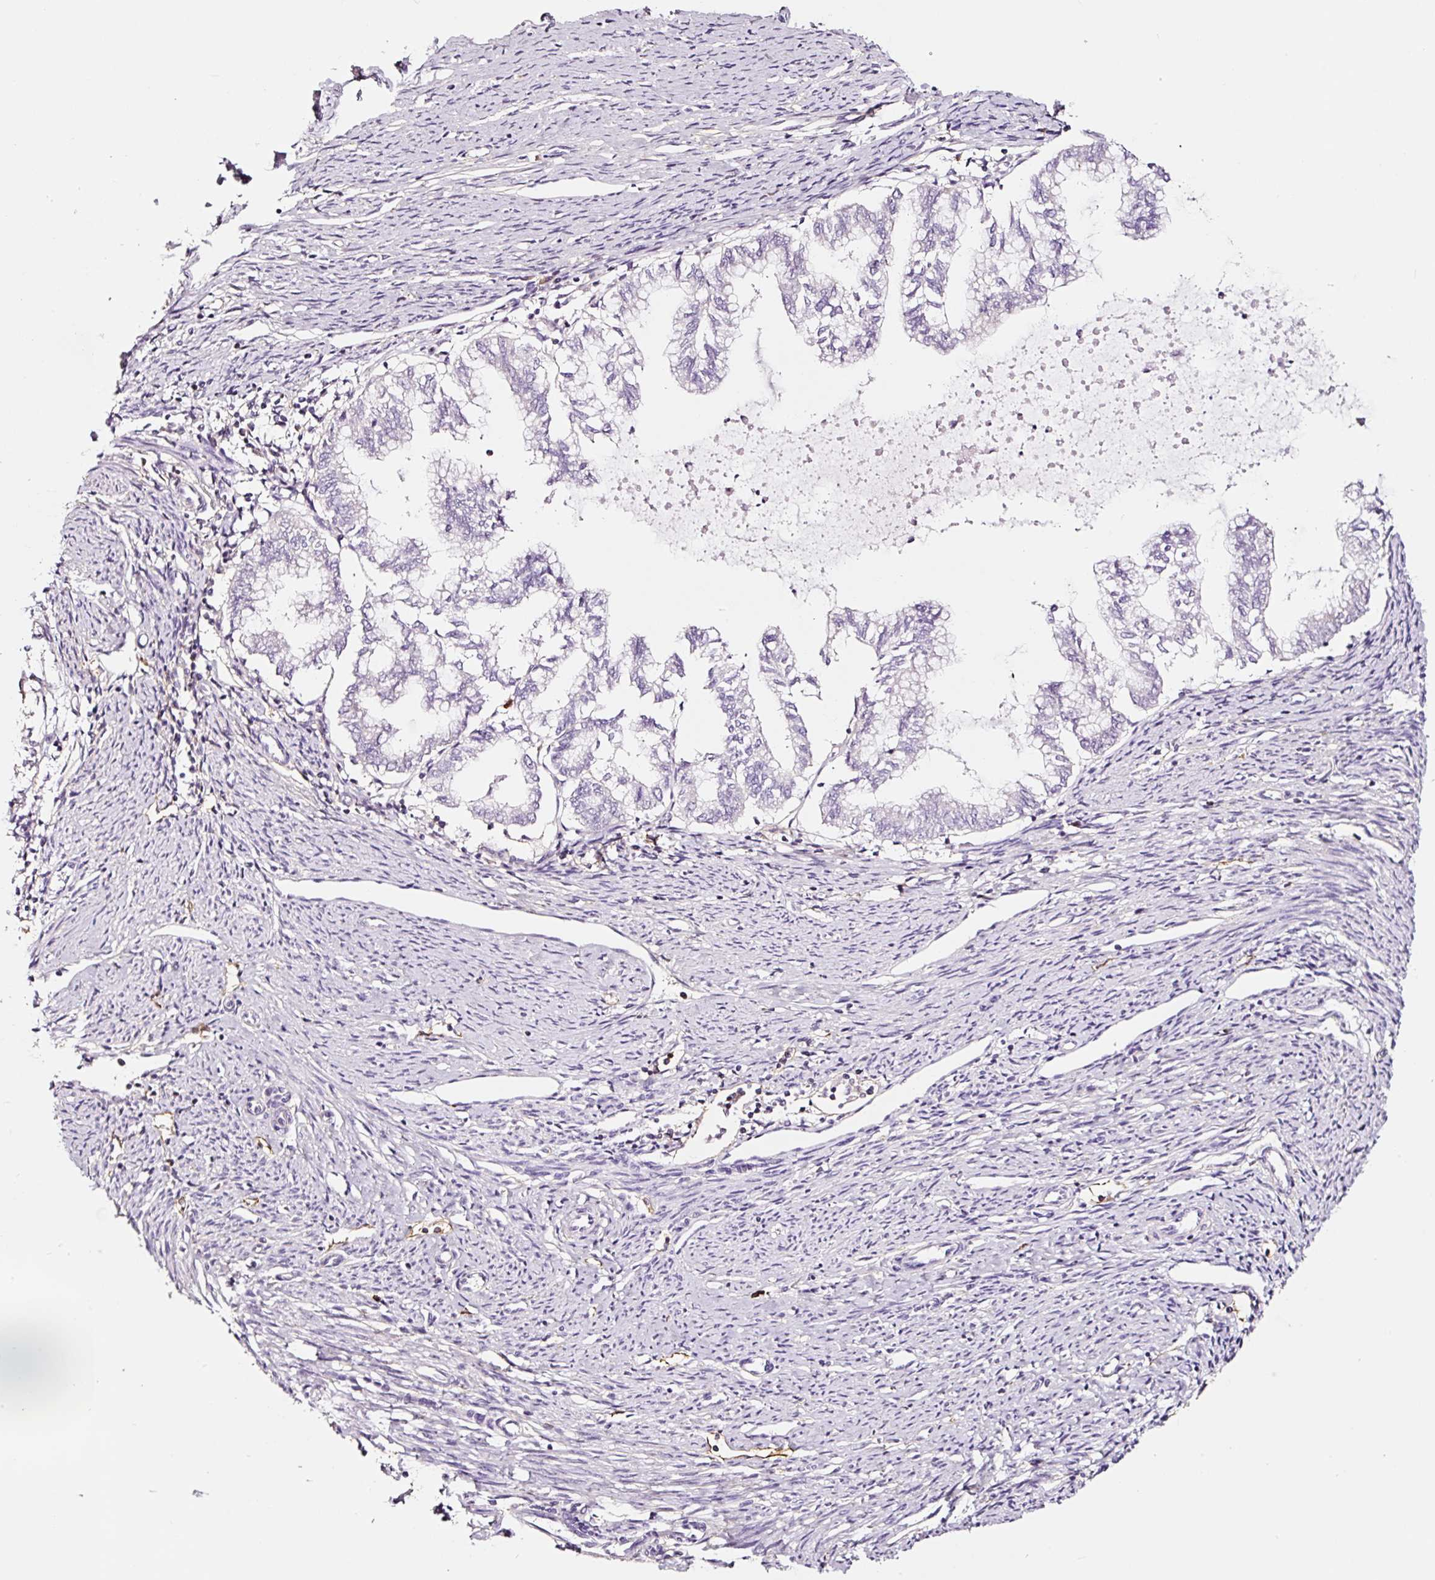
{"staining": {"intensity": "moderate", "quantity": "<25%", "location": "cytoplasmic/membranous"}, "tissue": "endometrial cancer", "cell_type": "Tumor cells", "image_type": "cancer", "snomed": [{"axis": "morphology", "description": "Adenocarcinoma, NOS"}, {"axis": "topography", "description": "Endometrium"}], "caption": "Immunohistochemical staining of endometrial cancer (adenocarcinoma) shows low levels of moderate cytoplasmic/membranous protein expression in about <25% of tumor cells. The protein is stained brown, and the nuclei are stained in blue (DAB IHC with brightfield microscopy, high magnification).", "gene": "ADD3", "patient": {"sex": "female", "age": 79}}